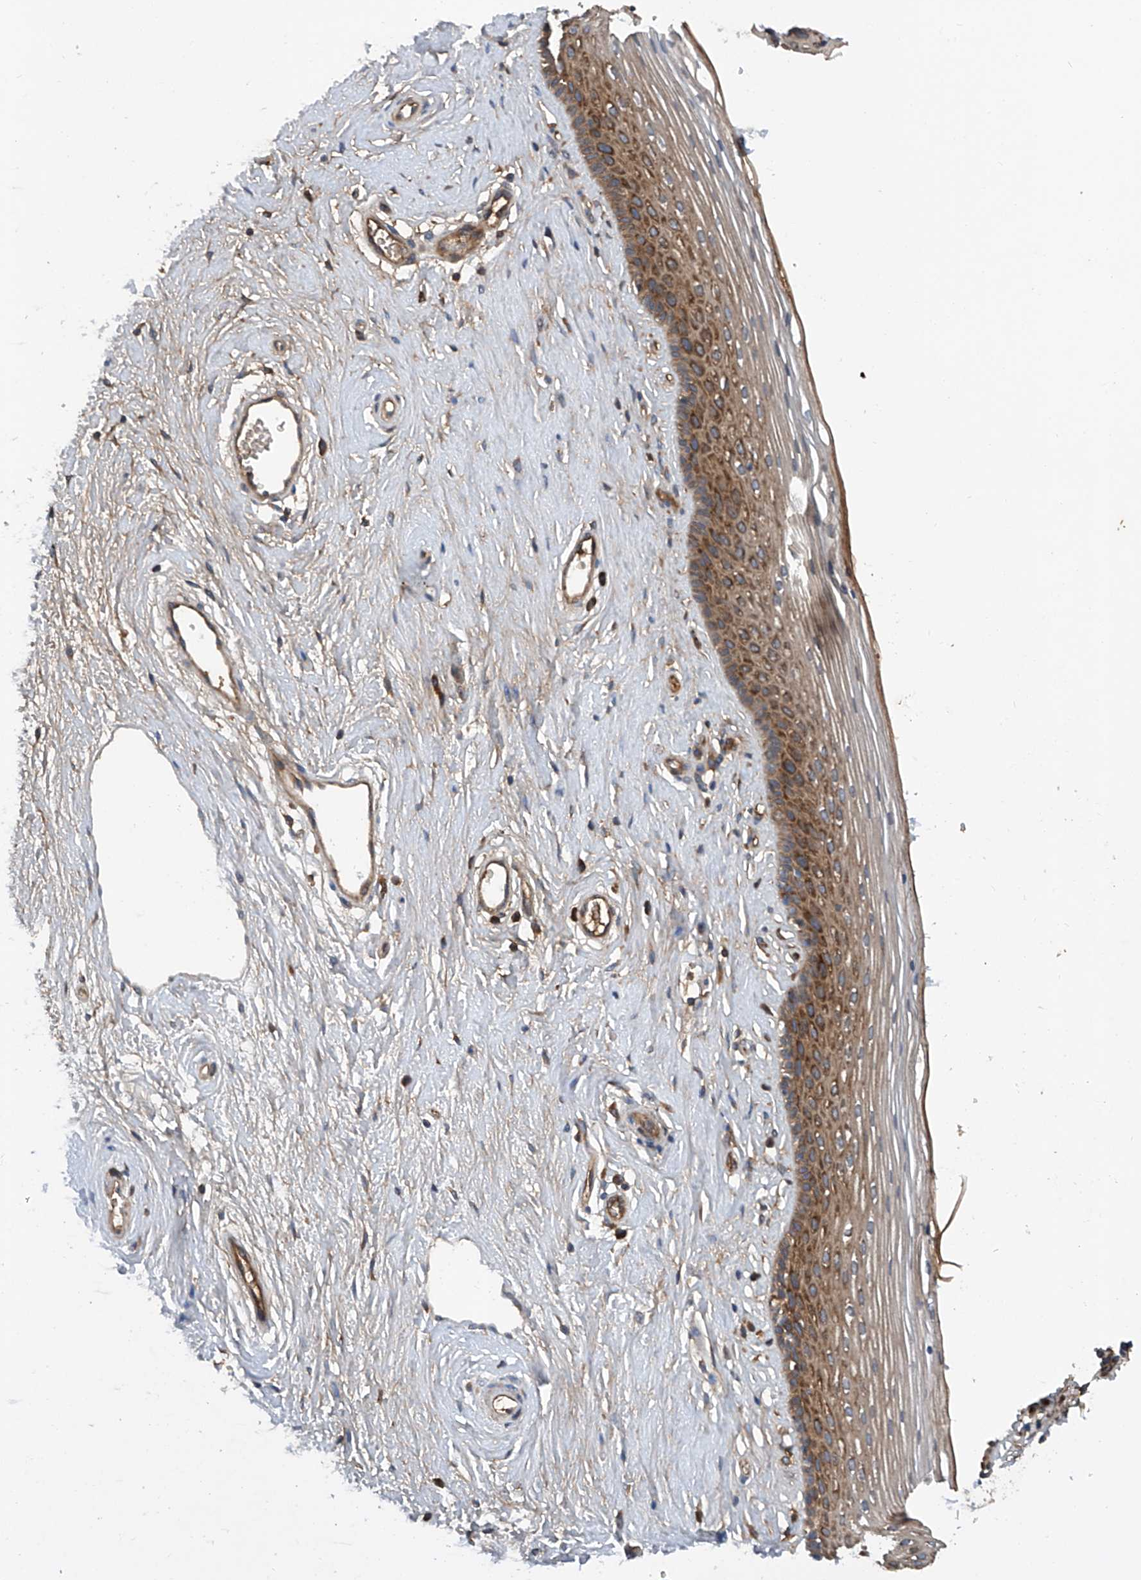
{"staining": {"intensity": "strong", "quantity": ">75%", "location": "cytoplasmic/membranous"}, "tissue": "vagina", "cell_type": "Squamous epithelial cells", "image_type": "normal", "snomed": [{"axis": "morphology", "description": "Normal tissue, NOS"}, {"axis": "topography", "description": "Vagina"}], "caption": "Protein staining demonstrates strong cytoplasmic/membranous expression in about >75% of squamous epithelial cells in normal vagina.", "gene": "ASCC3", "patient": {"sex": "female", "age": 46}}